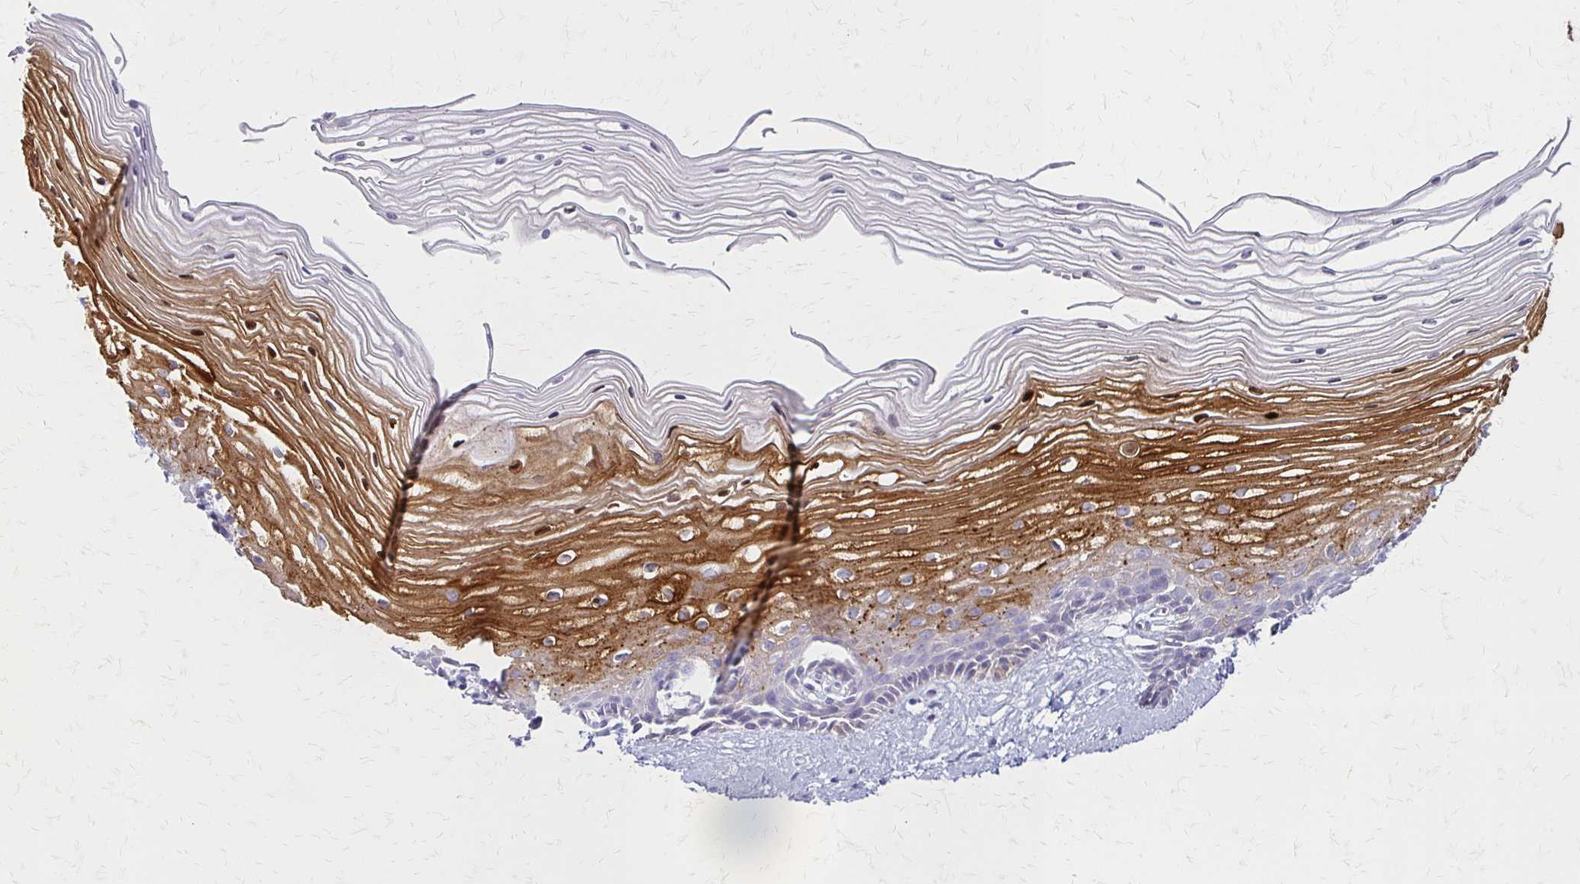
{"staining": {"intensity": "strong", "quantity": "<25%", "location": "cytoplasmic/membranous"}, "tissue": "cervix", "cell_type": "Squamous epithelial cells", "image_type": "normal", "snomed": [{"axis": "morphology", "description": "Normal tissue, NOS"}, {"axis": "topography", "description": "Cervix"}], "caption": "This micrograph reveals normal cervix stained with immunohistochemistry (IHC) to label a protein in brown. The cytoplasmic/membranous of squamous epithelial cells show strong positivity for the protein. Nuclei are counter-stained blue.", "gene": "IVL", "patient": {"sex": "female", "age": 40}}